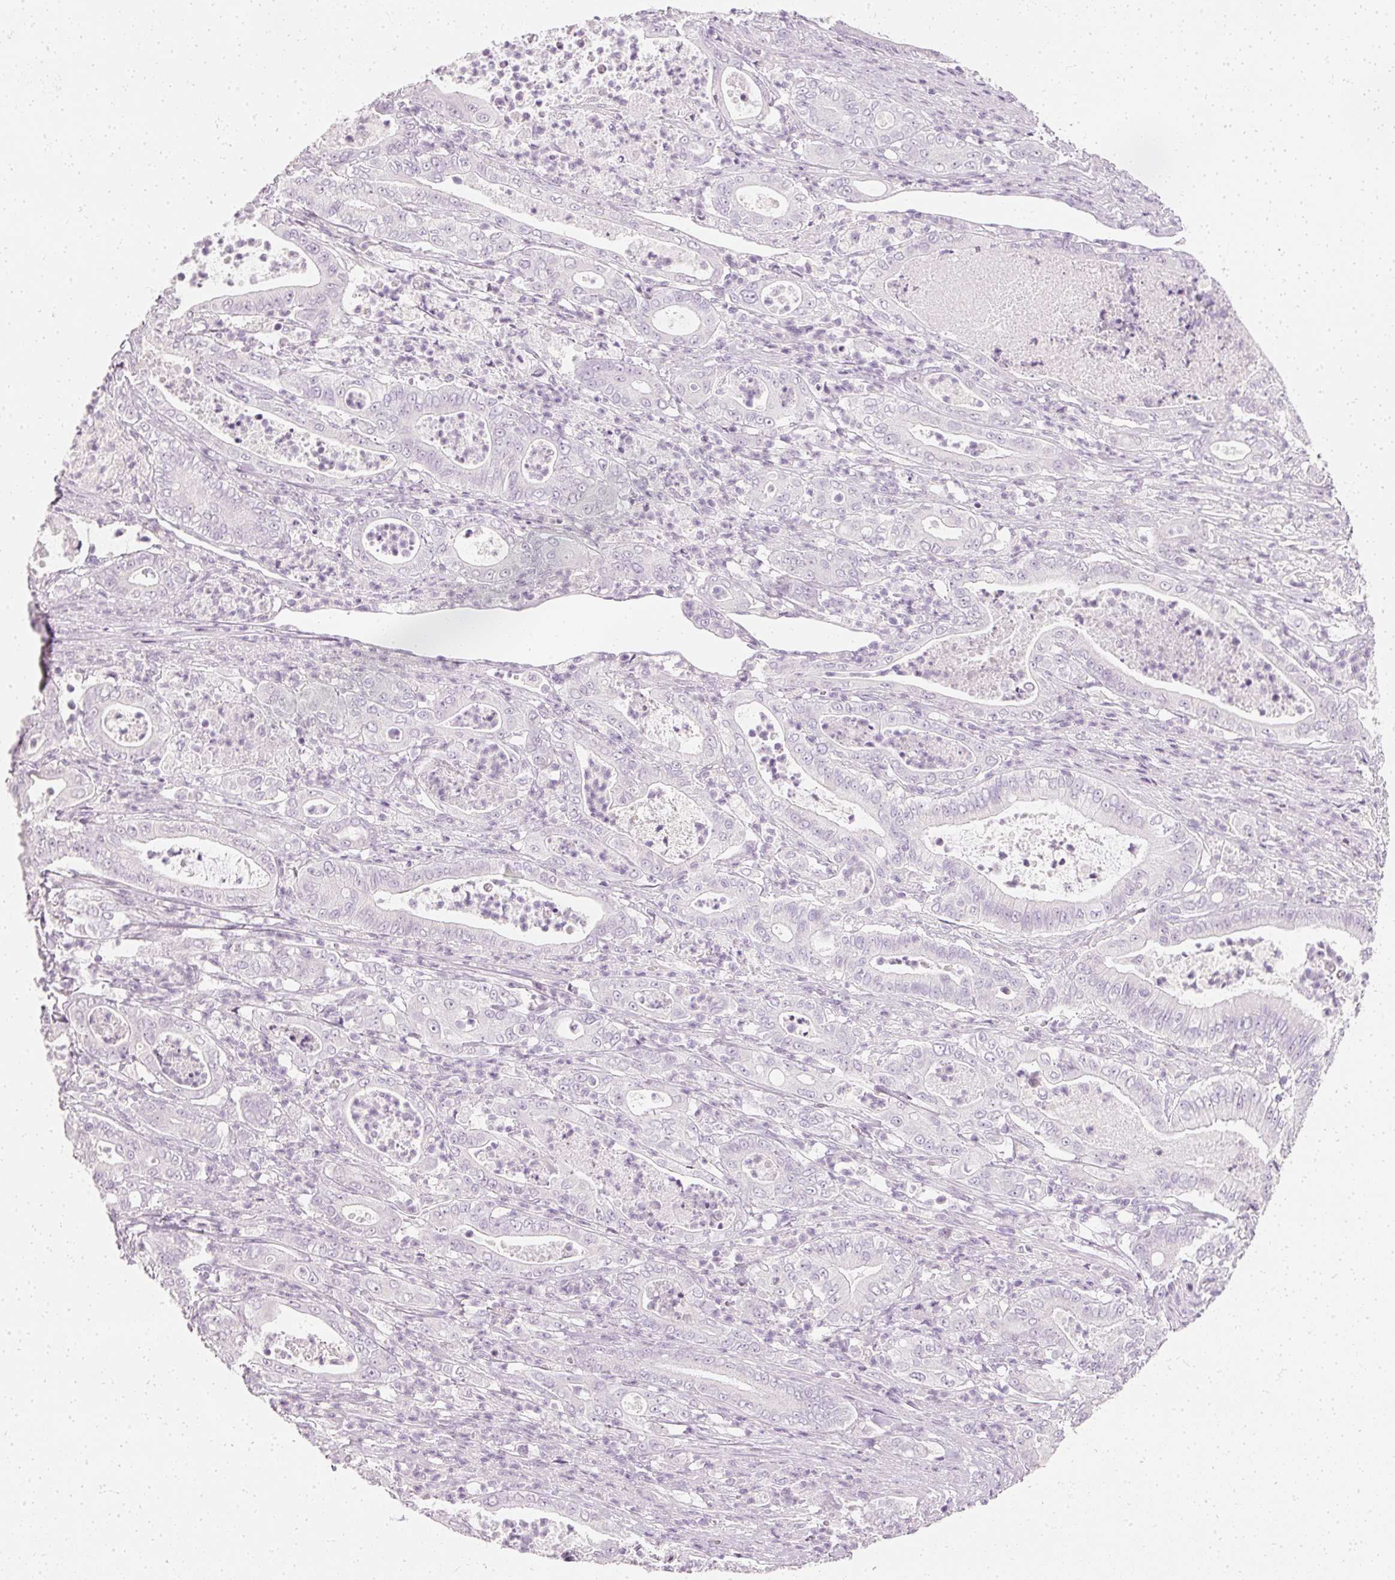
{"staining": {"intensity": "negative", "quantity": "none", "location": "none"}, "tissue": "pancreatic cancer", "cell_type": "Tumor cells", "image_type": "cancer", "snomed": [{"axis": "morphology", "description": "Adenocarcinoma, NOS"}, {"axis": "topography", "description": "Pancreas"}], "caption": "The micrograph exhibits no significant staining in tumor cells of adenocarcinoma (pancreatic). (Brightfield microscopy of DAB (3,3'-diaminobenzidine) IHC at high magnification).", "gene": "ELAVL3", "patient": {"sex": "male", "age": 71}}